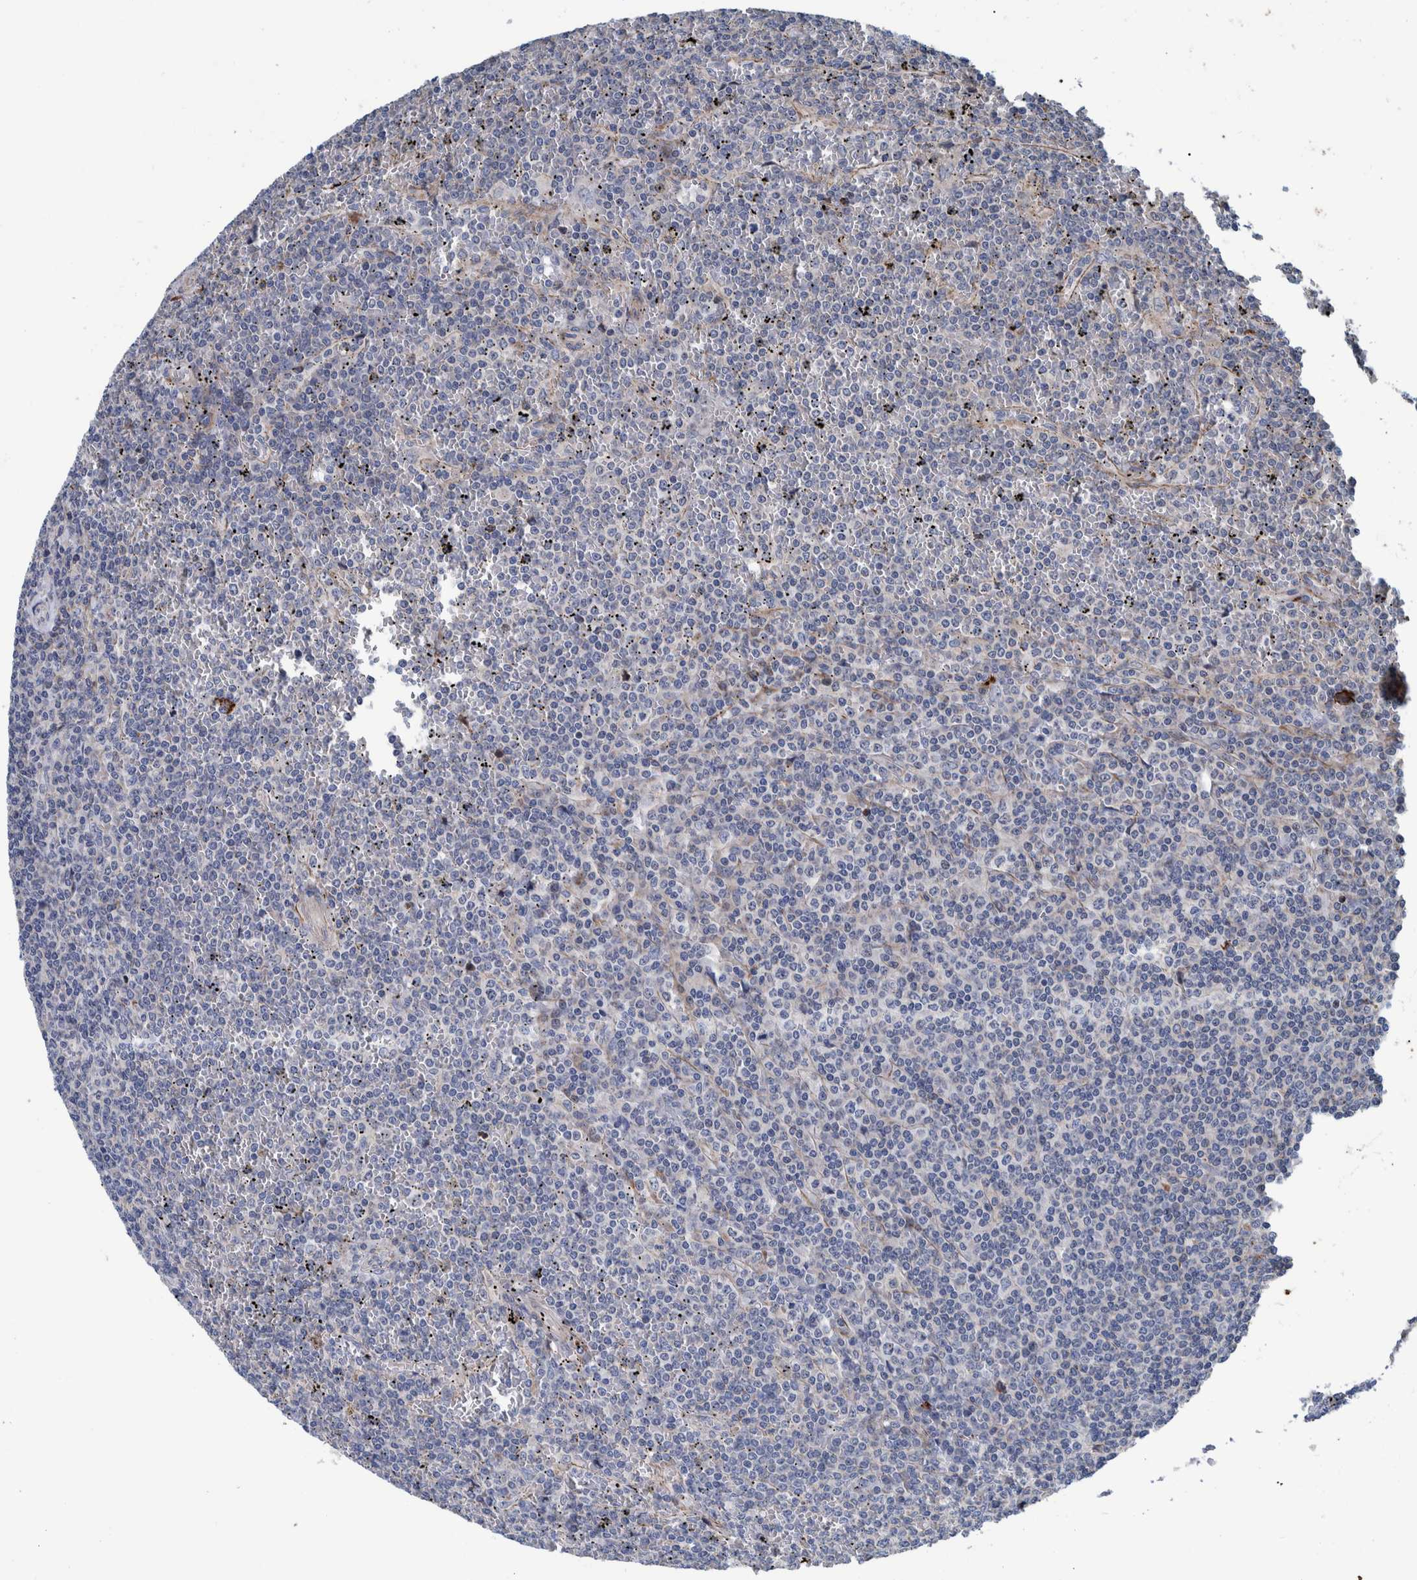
{"staining": {"intensity": "negative", "quantity": "none", "location": "none"}, "tissue": "lymphoma", "cell_type": "Tumor cells", "image_type": "cancer", "snomed": [{"axis": "morphology", "description": "Malignant lymphoma, non-Hodgkin's type, Low grade"}, {"axis": "topography", "description": "Spleen"}], "caption": "High magnification brightfield microscopy of malignant lymphoma, non-Hodgkin's type (low-grade) stained with DAB (brown) and counterstained with hematoxylin (blue): tumor cells show no significant positivity.", "gene": "MKS1", "patient": {"sex": "female", "age": 19}}